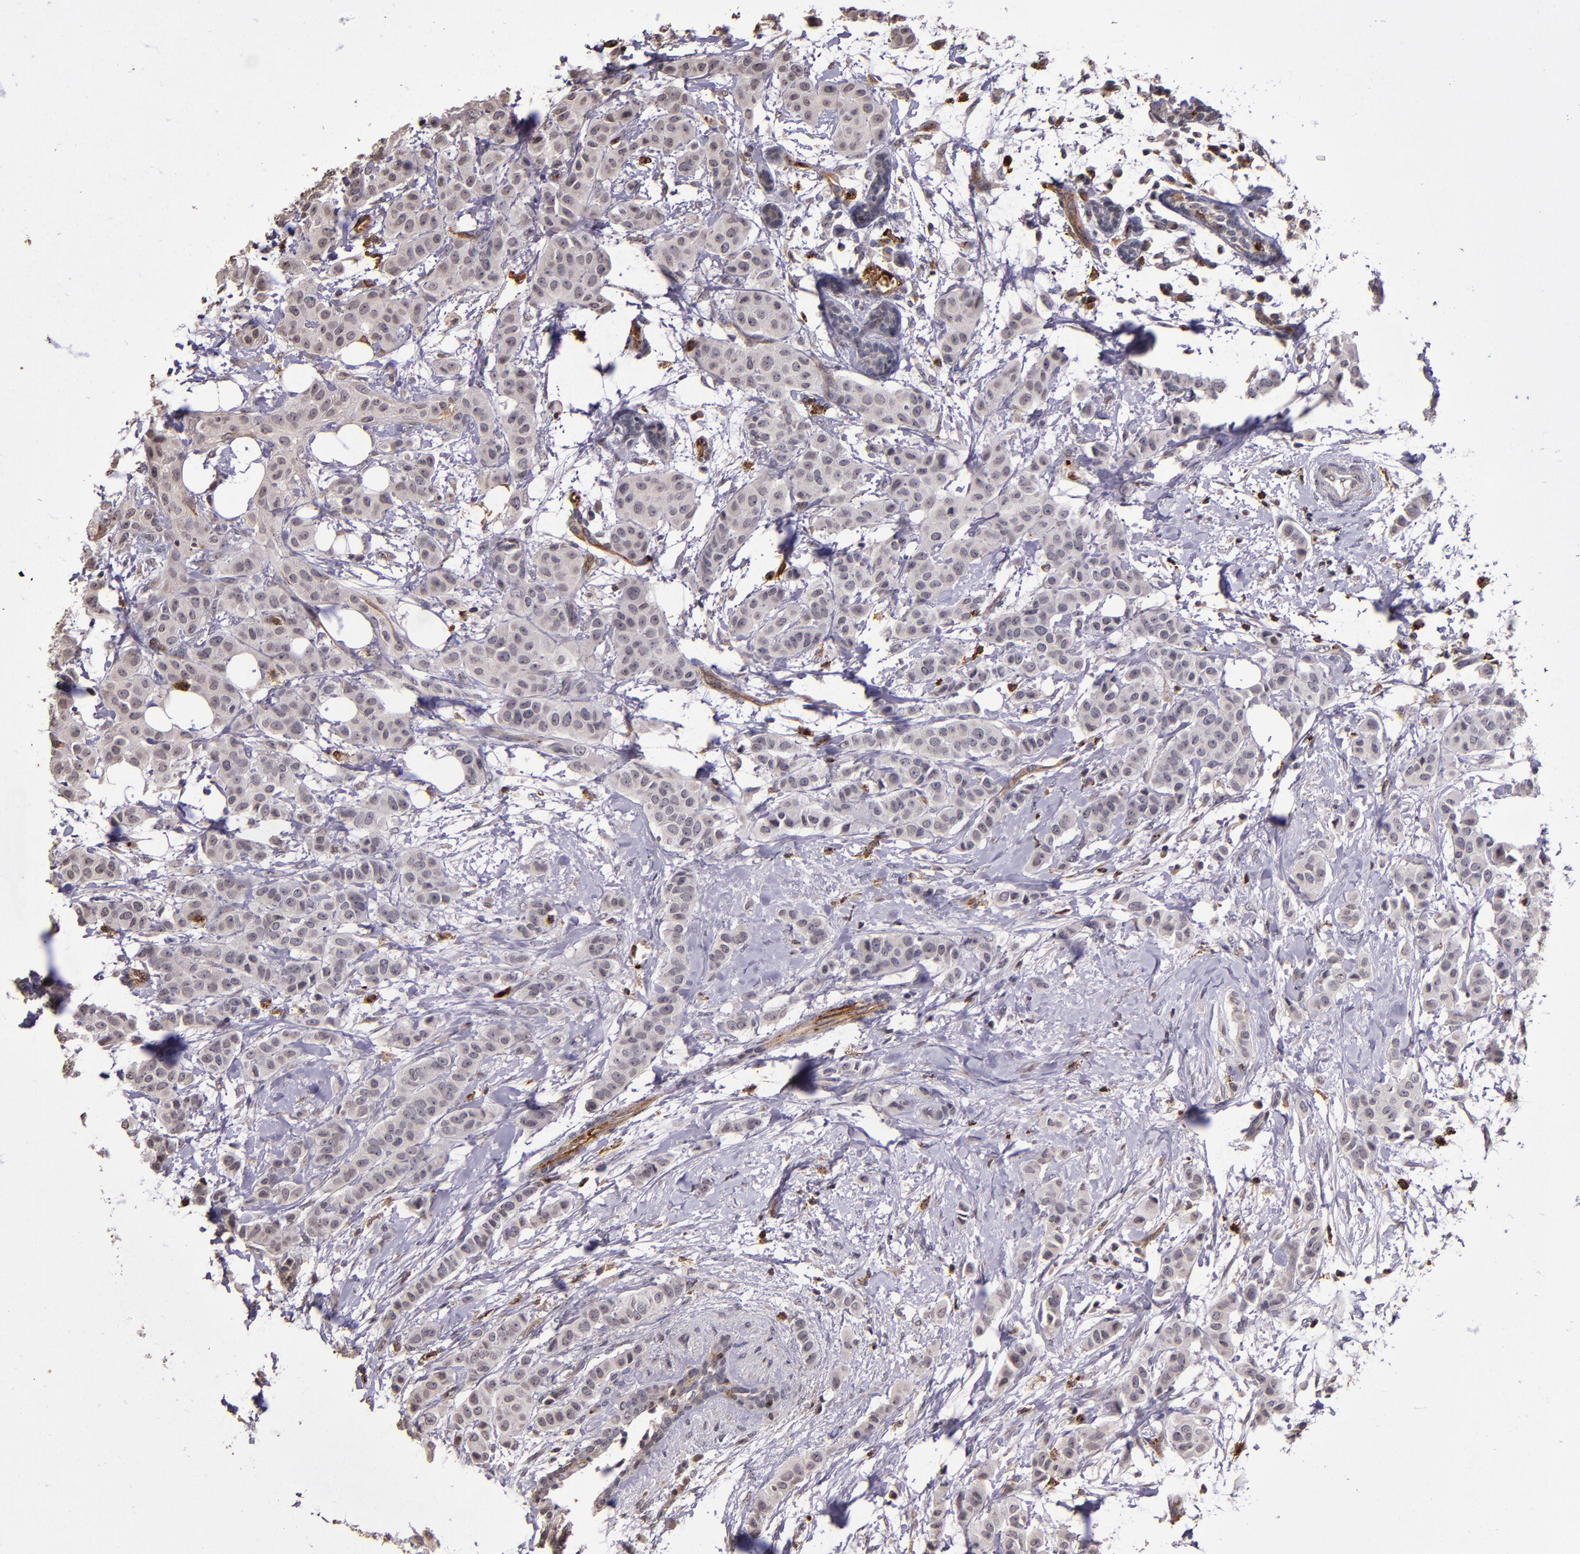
{"staining": {"intensity": "weak", "quantity": "25%-75%", "location": "cytoplasmic/membranous"}, "tissue": "breast cancer", "cell_type": "Tumor cells", "image_type": "cancer", "snomed": [{"axis": "morphology", "description": "Duct carcinoma"}, {"axis": "topography", "description": "Breast"}], "caption": "A photomicrograph of human breast cancer (invasive ductal carcinoma) stained for a protein exhibits weak cytoplasmic/membranous brown staining in tumor cells.", "gene": "SLC2A3", "patient": {"sex": "female", "age": 40}}